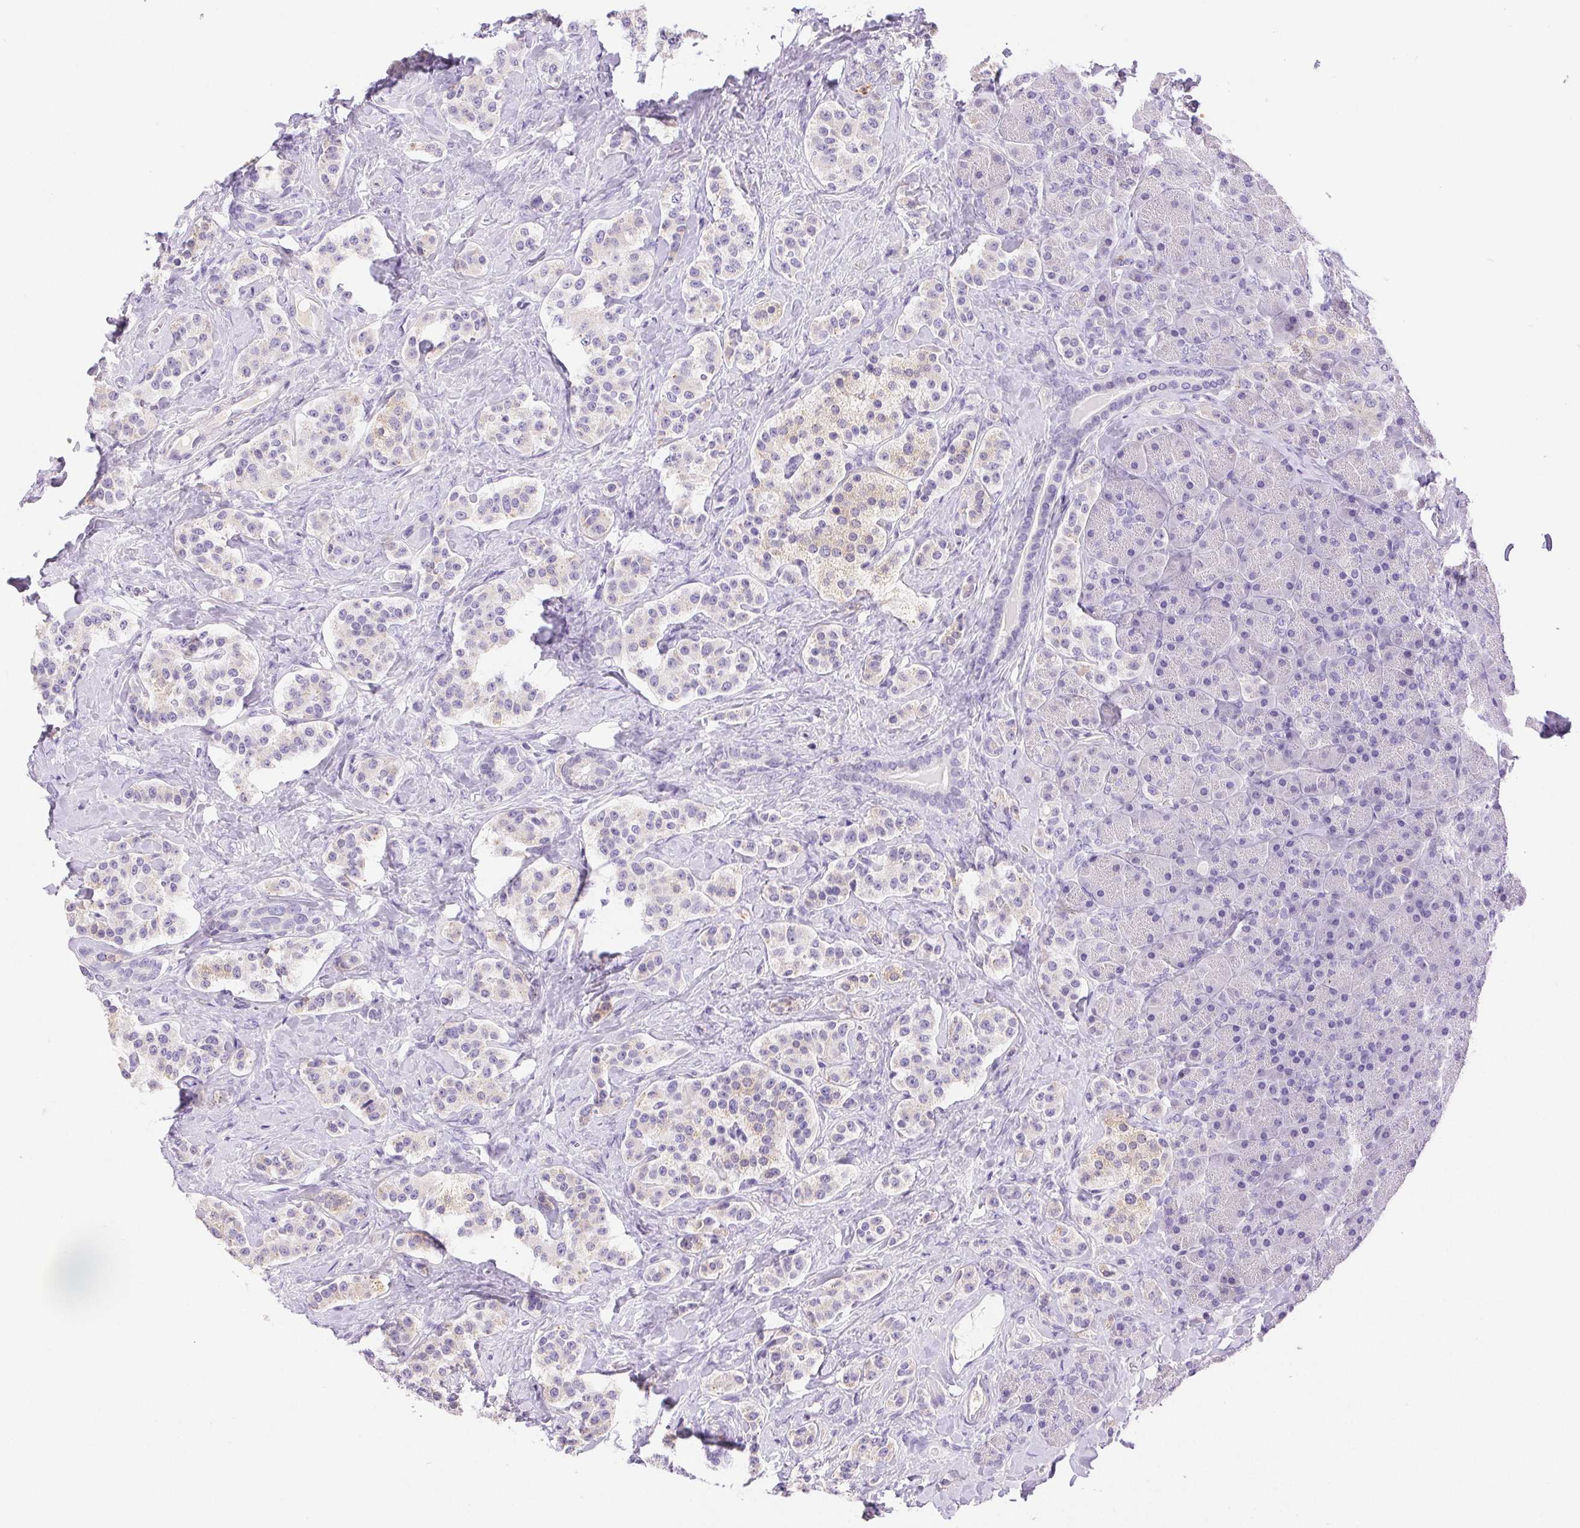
{"staining": {"intensity": "negative", "quantity": "none", "location": "none"}, "tissue": "carcinoid", "cell_type": "Tumor cells", "image_type": "cancer", "snomed": [{"axis": "morphology", "description": "Normal tissue, NOS"}, {"axis": "morphology", "description": "Carcinoid, malignant, NOS"}, {"axis": "topography", "description": "Pancreas"}], "caption": "Tumor cells are negative for protein expression in human carcinoid. (DAB (3,3'-diaminobenzidine) IHC with hematoxylin counter stain).", "gene": "ARHGAP11B", "patient": {"sex": "male", "age": 36}}